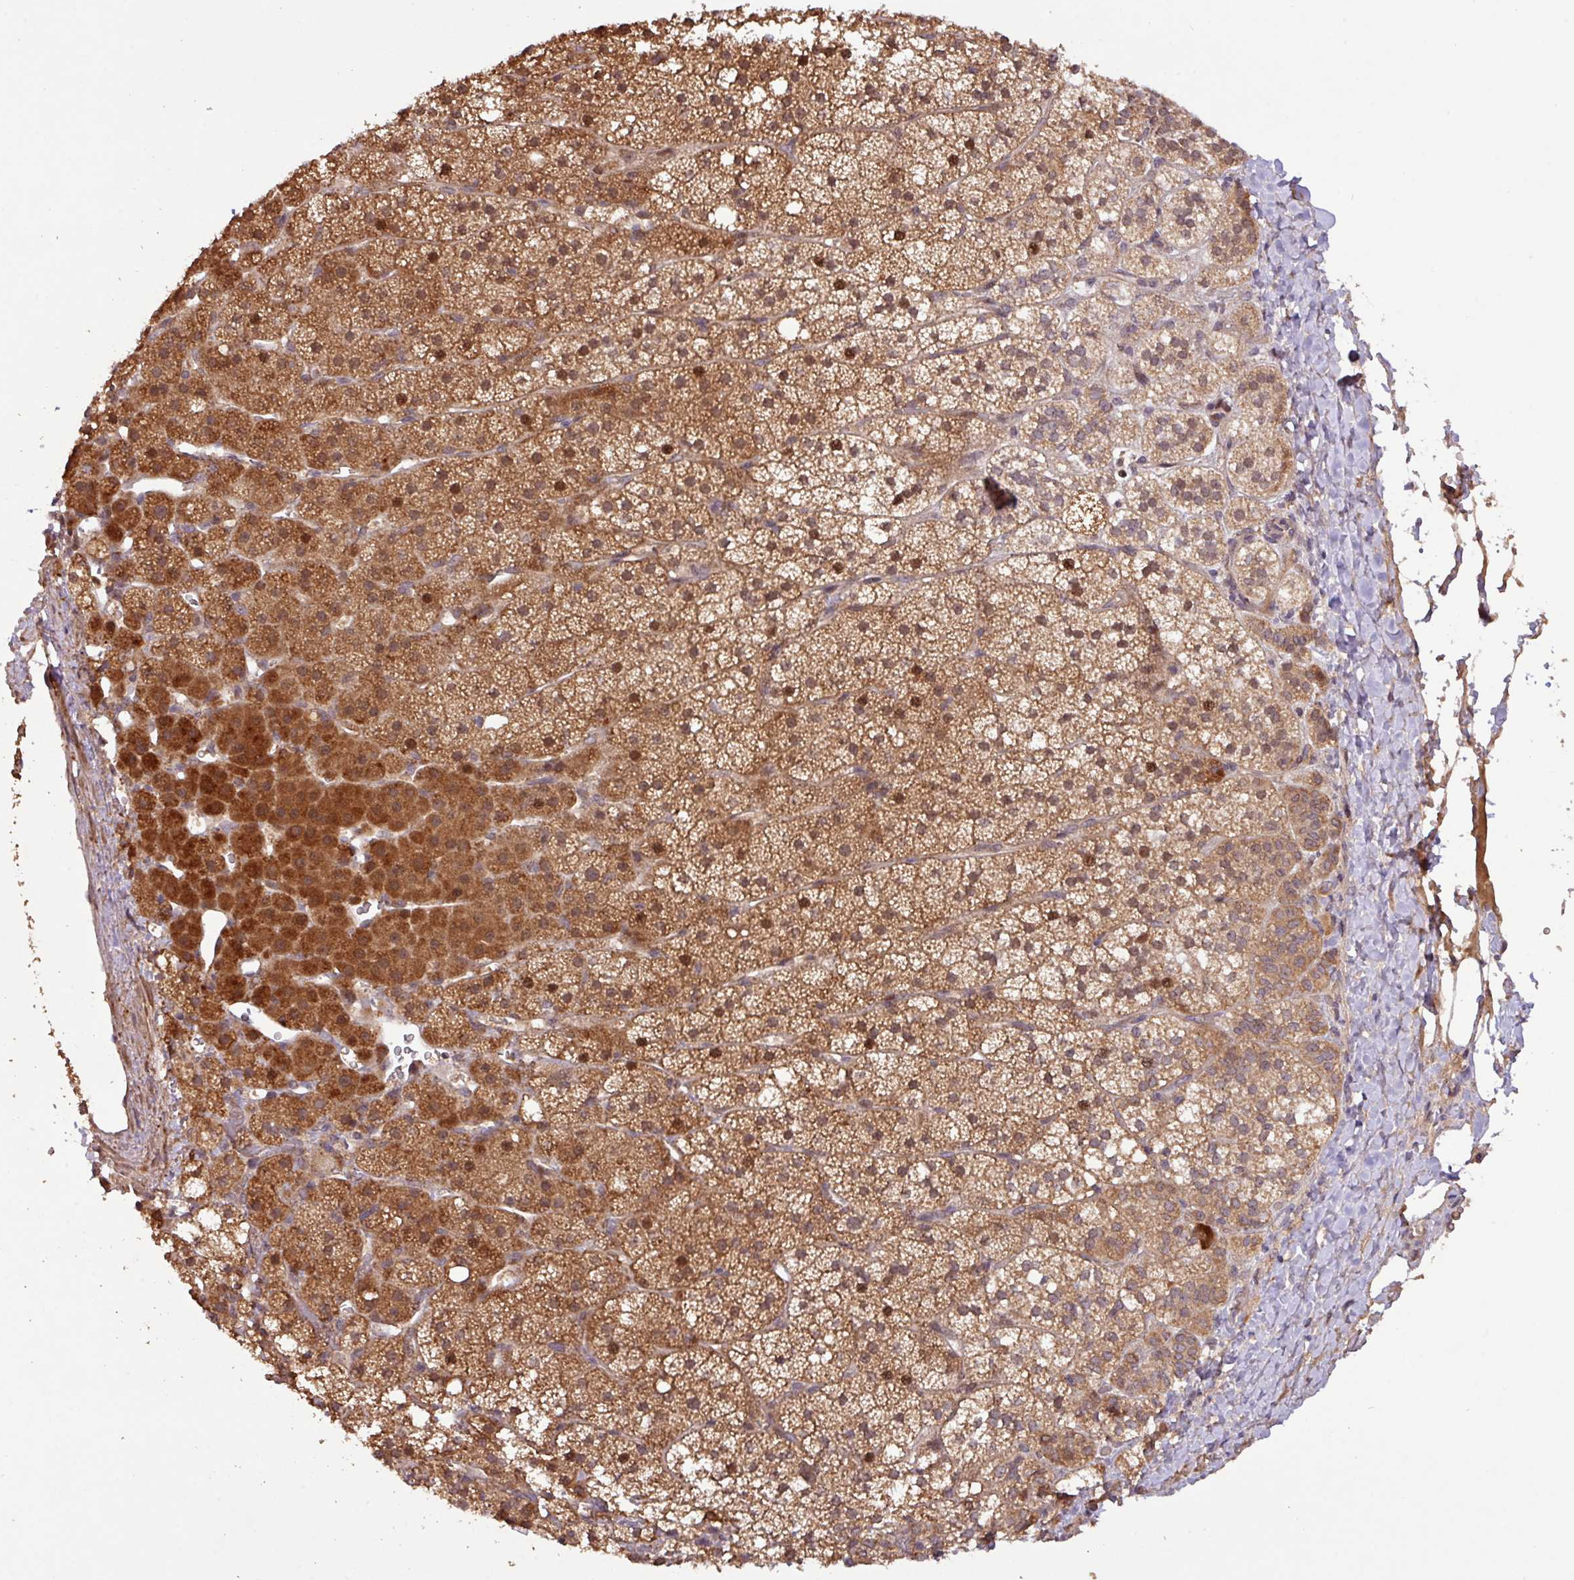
{"staining": {"intensity": "strong", "quantity": ">75%", "location": "cytoplasmic/membranous,nuclear"}, "tissue": "adrenal gland", "cell_type": "Glandular cells", "image_type": "normal", "snomed": [{"axis": "morphology", "description": "Normal tissue, NOS"}, {"axis": "topography", "description": "Adrenal gland"}], "caption": "Protein staining of benign adrenal gland reveals strong cytoplasmic/membranous,nuclear staining in approximately >75% of glandular cells. (Brightfield microscopy of DAB IHC at high magnification).", "gene": "YPEL1", "patient": {"sex": "male", "age": 53}}